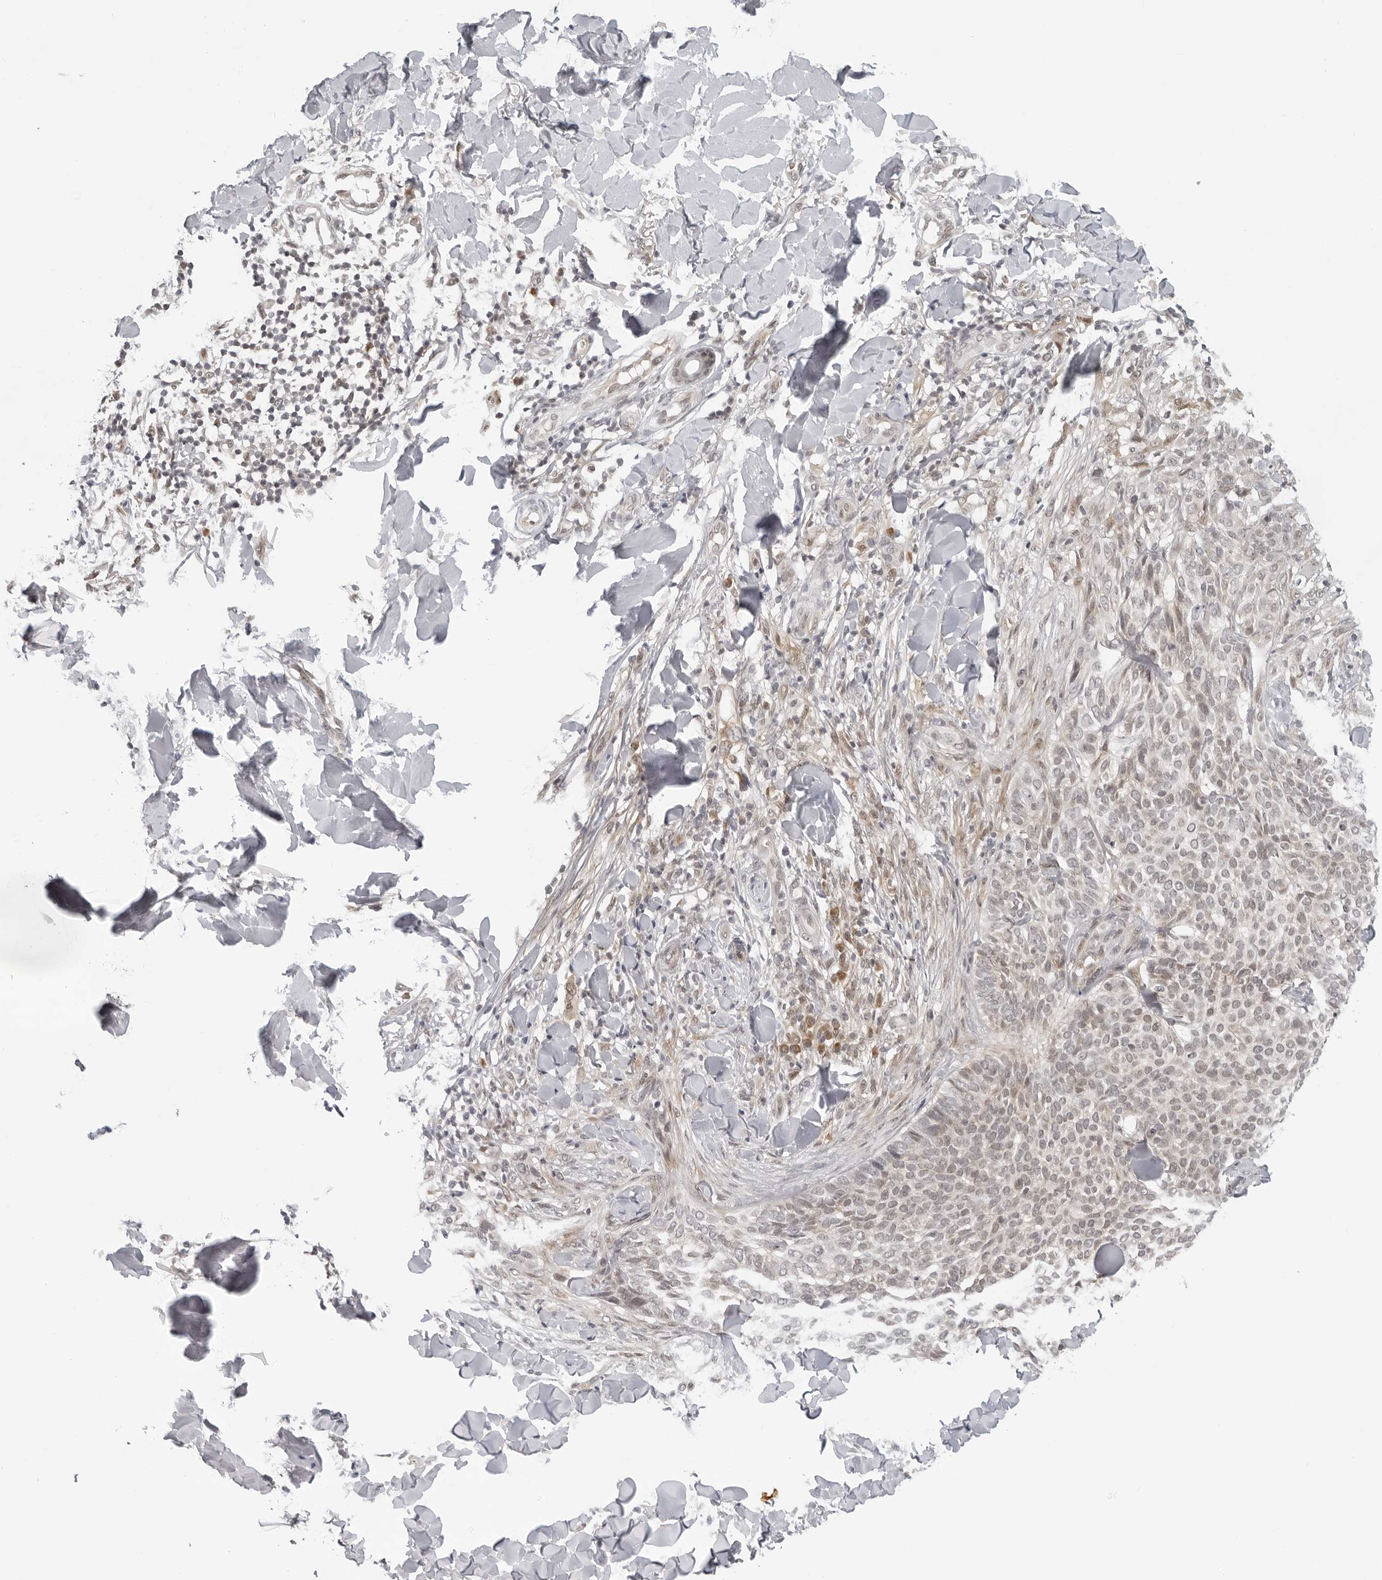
{"staining": {"intensity": "negative", "quantity": "none", "location": "none"}, "tissue": "skin cancer", "cell_type": "Tumor cells", "image_type": "cancer", "snomed": [{"axis": "morphology", "description": "Normal tissue, NOS"}, {"axis": "morphology", "description": "Basal cell carcinoma"}, {"axis": "topography", "description": "Skin"}], "caption": "Immunohistochemistry histopathology image of basal cell carcinoma (skin) stained for a protein (brown), which shows no positivity in tumor cells. The staining is performed using DAB (3,3'-diaminobenzidine) brown chromogen with nuclei counter-stained in using hematoxylin.", "gene": "CASP7", "patient": {"sex": "male", "age": 67}}